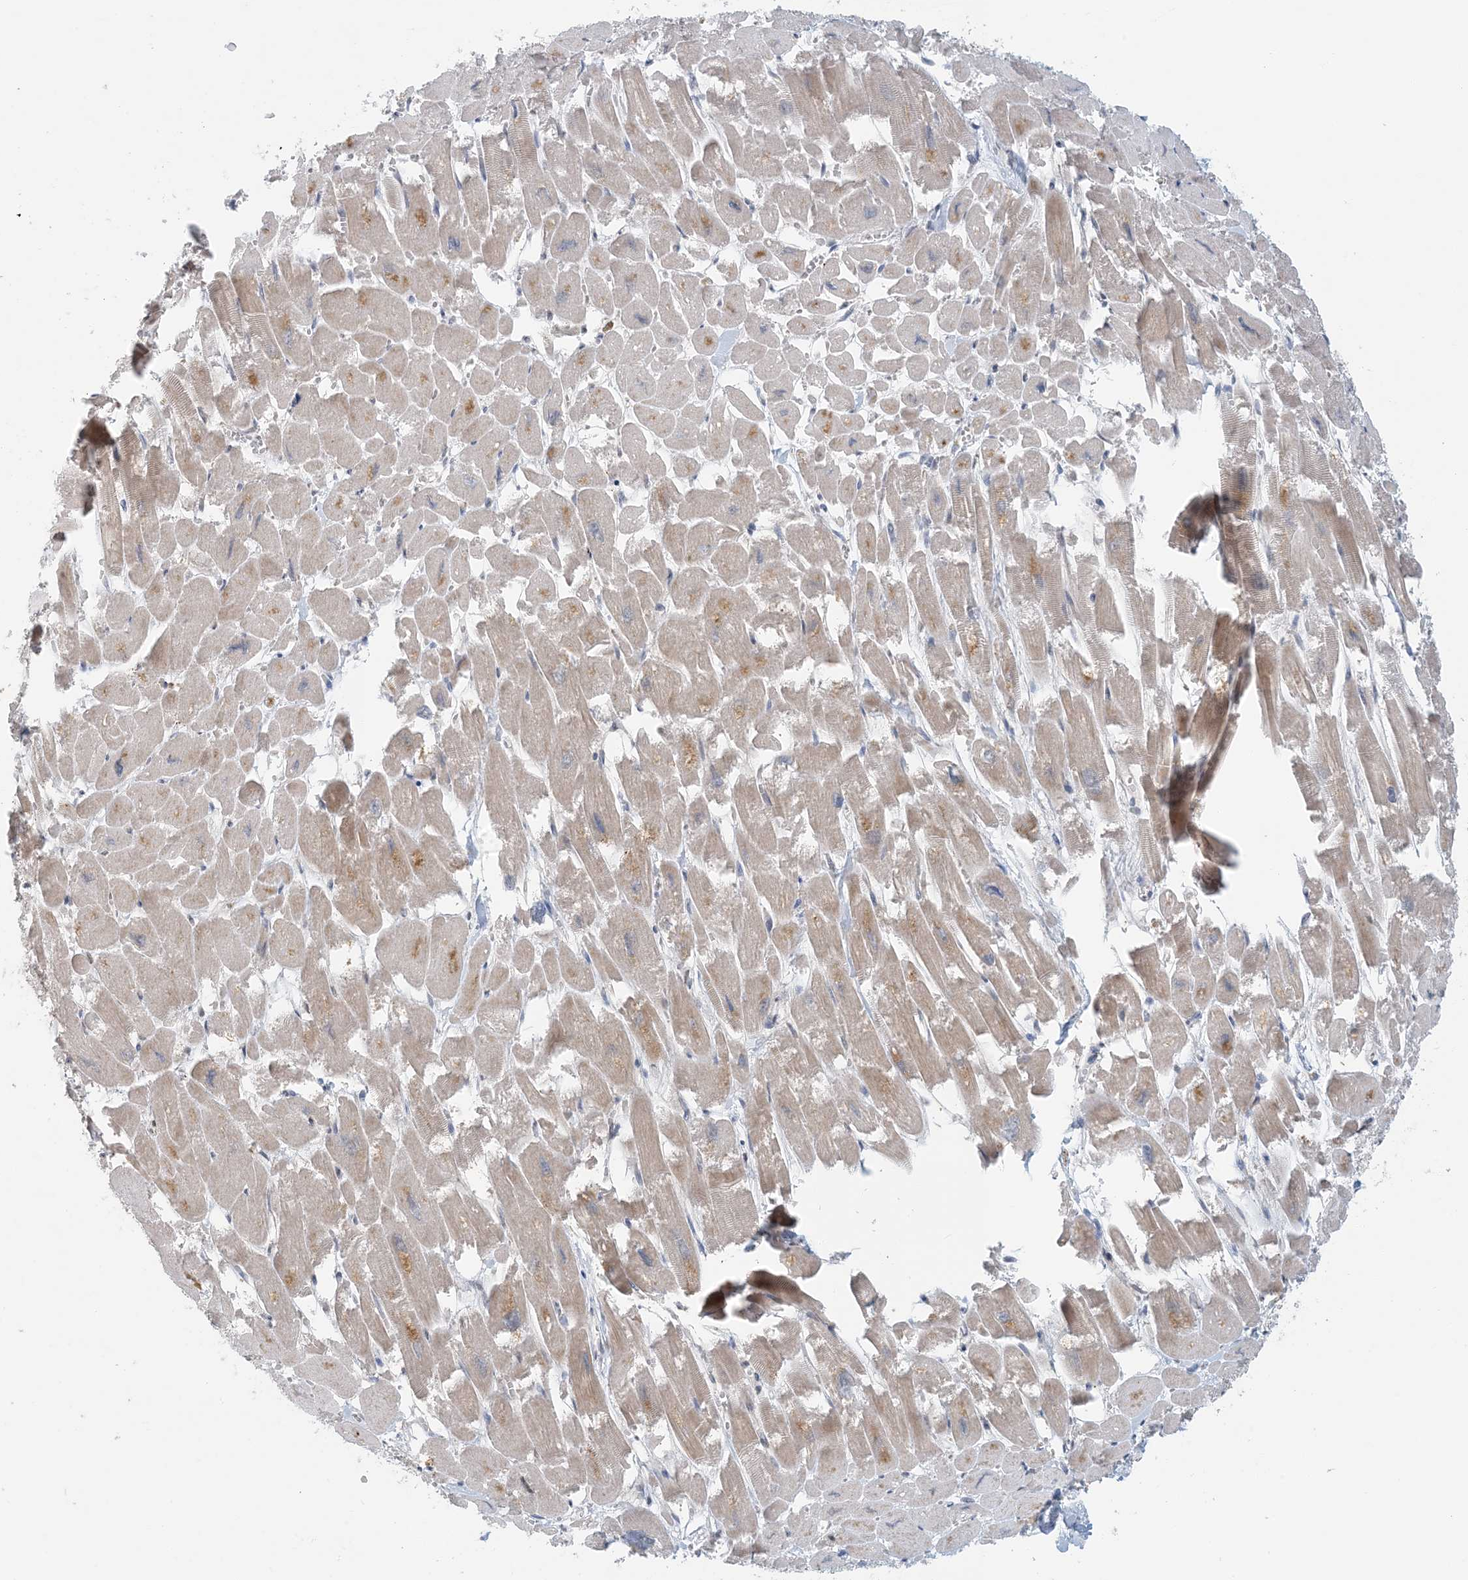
{"staining": {"intensity": "weak", "quantity": ">75%", "location": "cytoplasmic/membranous"}, "tissue": "heart muscle", "cell_type": "Cardiomyocytes", "image_type": "normal", "snomed": [{"axis": "morphology", "description": "Normal tissue, NOS"}, {"axis": "topography", "description": "Heart"}], "caption": "DAB (3,3'-diaminobenzidine) immunohistochemical staining of unremarkable human heart muscle displays weak cytoplasmic/membranous protein expression in approximately >75% of cardiomyocytes. The staining is performed using DAB brown chromogen to label protein expression. The nuclei are counter-stained blue using hematoxylin.", "gene": "ATP13A2", "patient": {"sex": "male", "age": 54}}